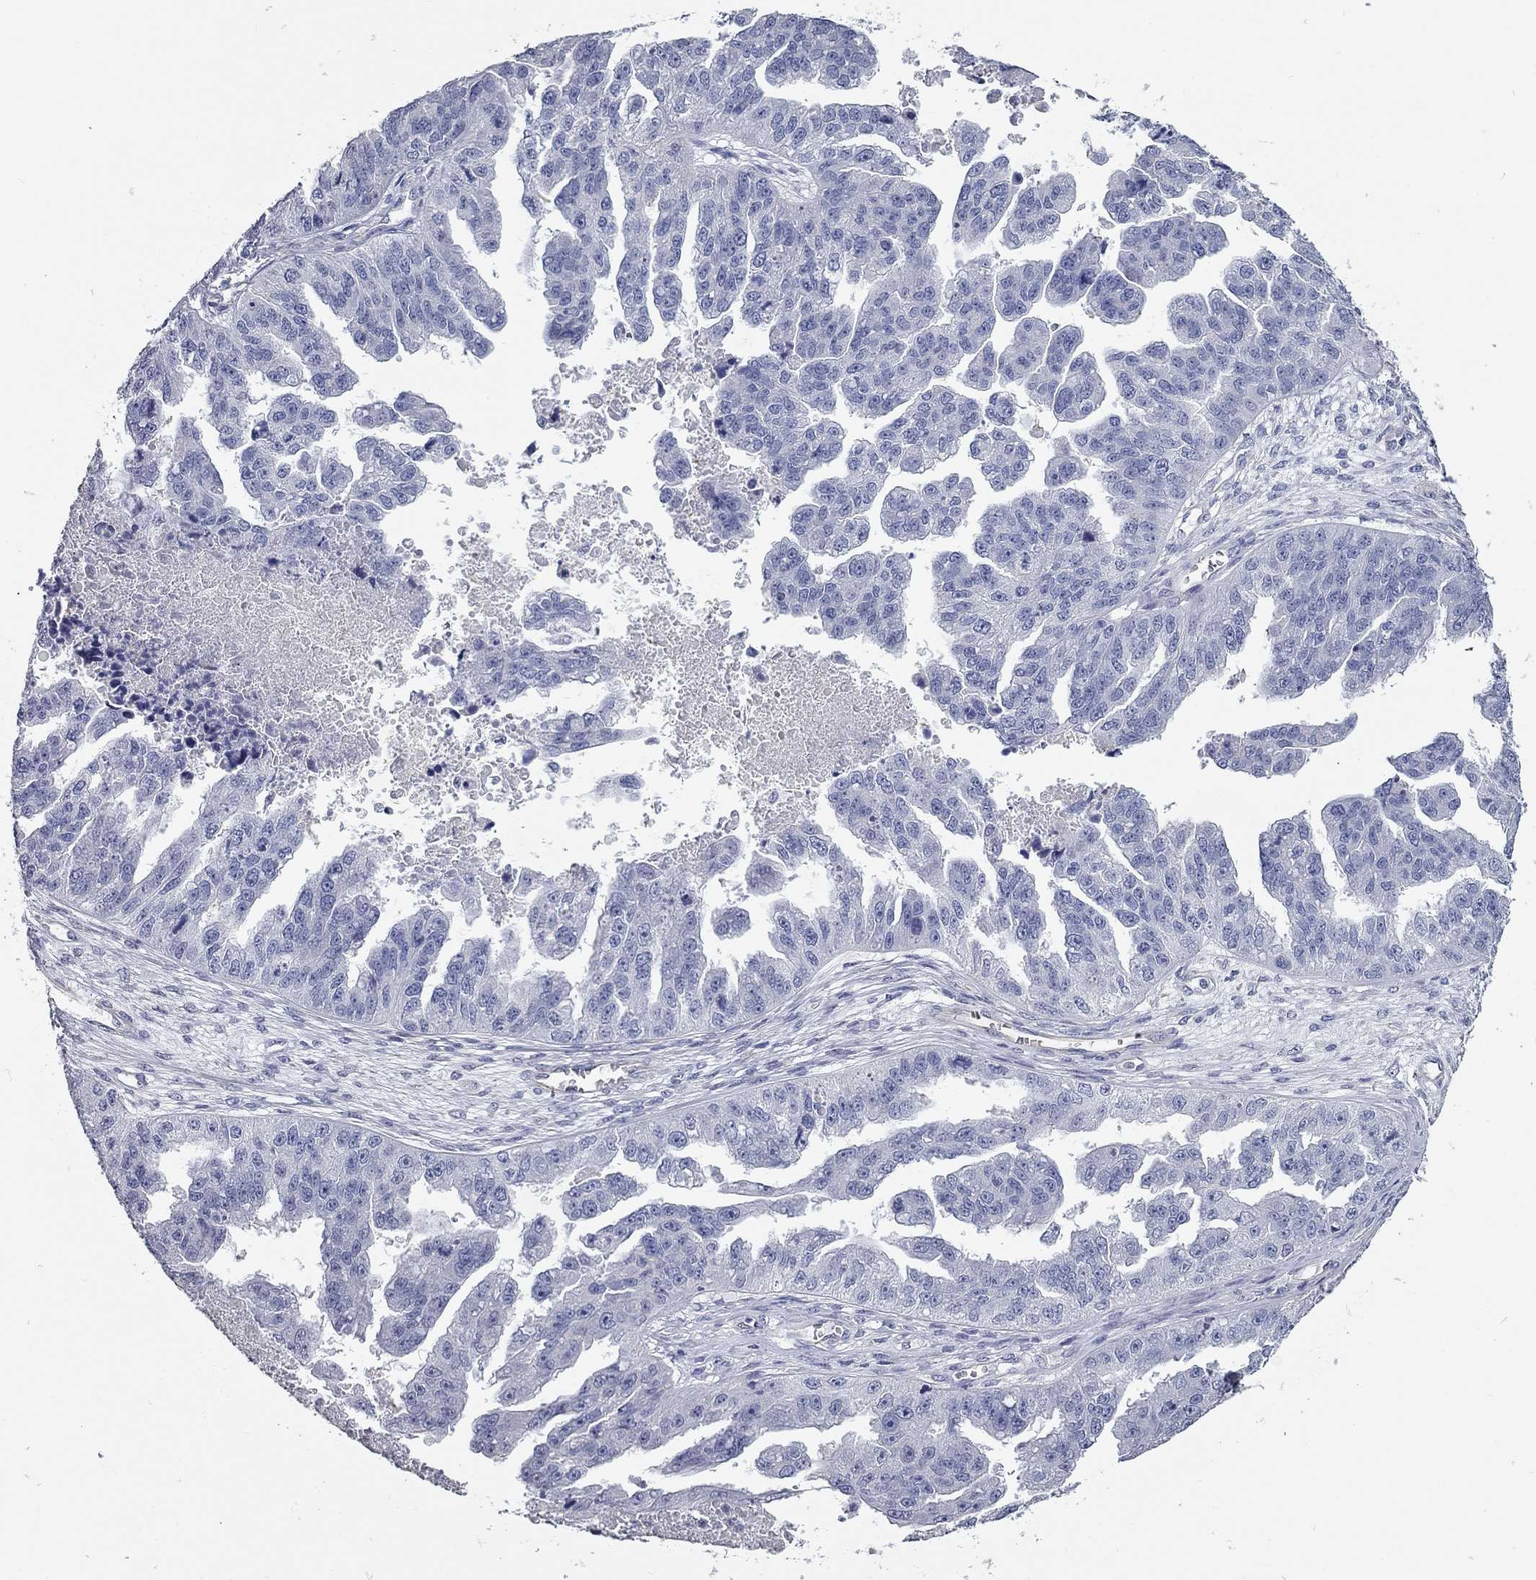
{"staining": {"intensity": "negative", "quantity": "none", "location": "none"}, "tissue": "ovarian cancer", "cell_type": "Tumor cells", "image_type": "cancer", "snomed": [{"axis": "morphology", "description": "Cystadenocarcinoma, serous, NOS"}, {"axis": "topography", "description": "Ovary"}], "caption": "This is a image of immunohistochemistry staining of ovarian cancer, which shows no expression in tumor cells.", "gene": "C10orf90", "patient": {"sex": "female", "age": 58}}